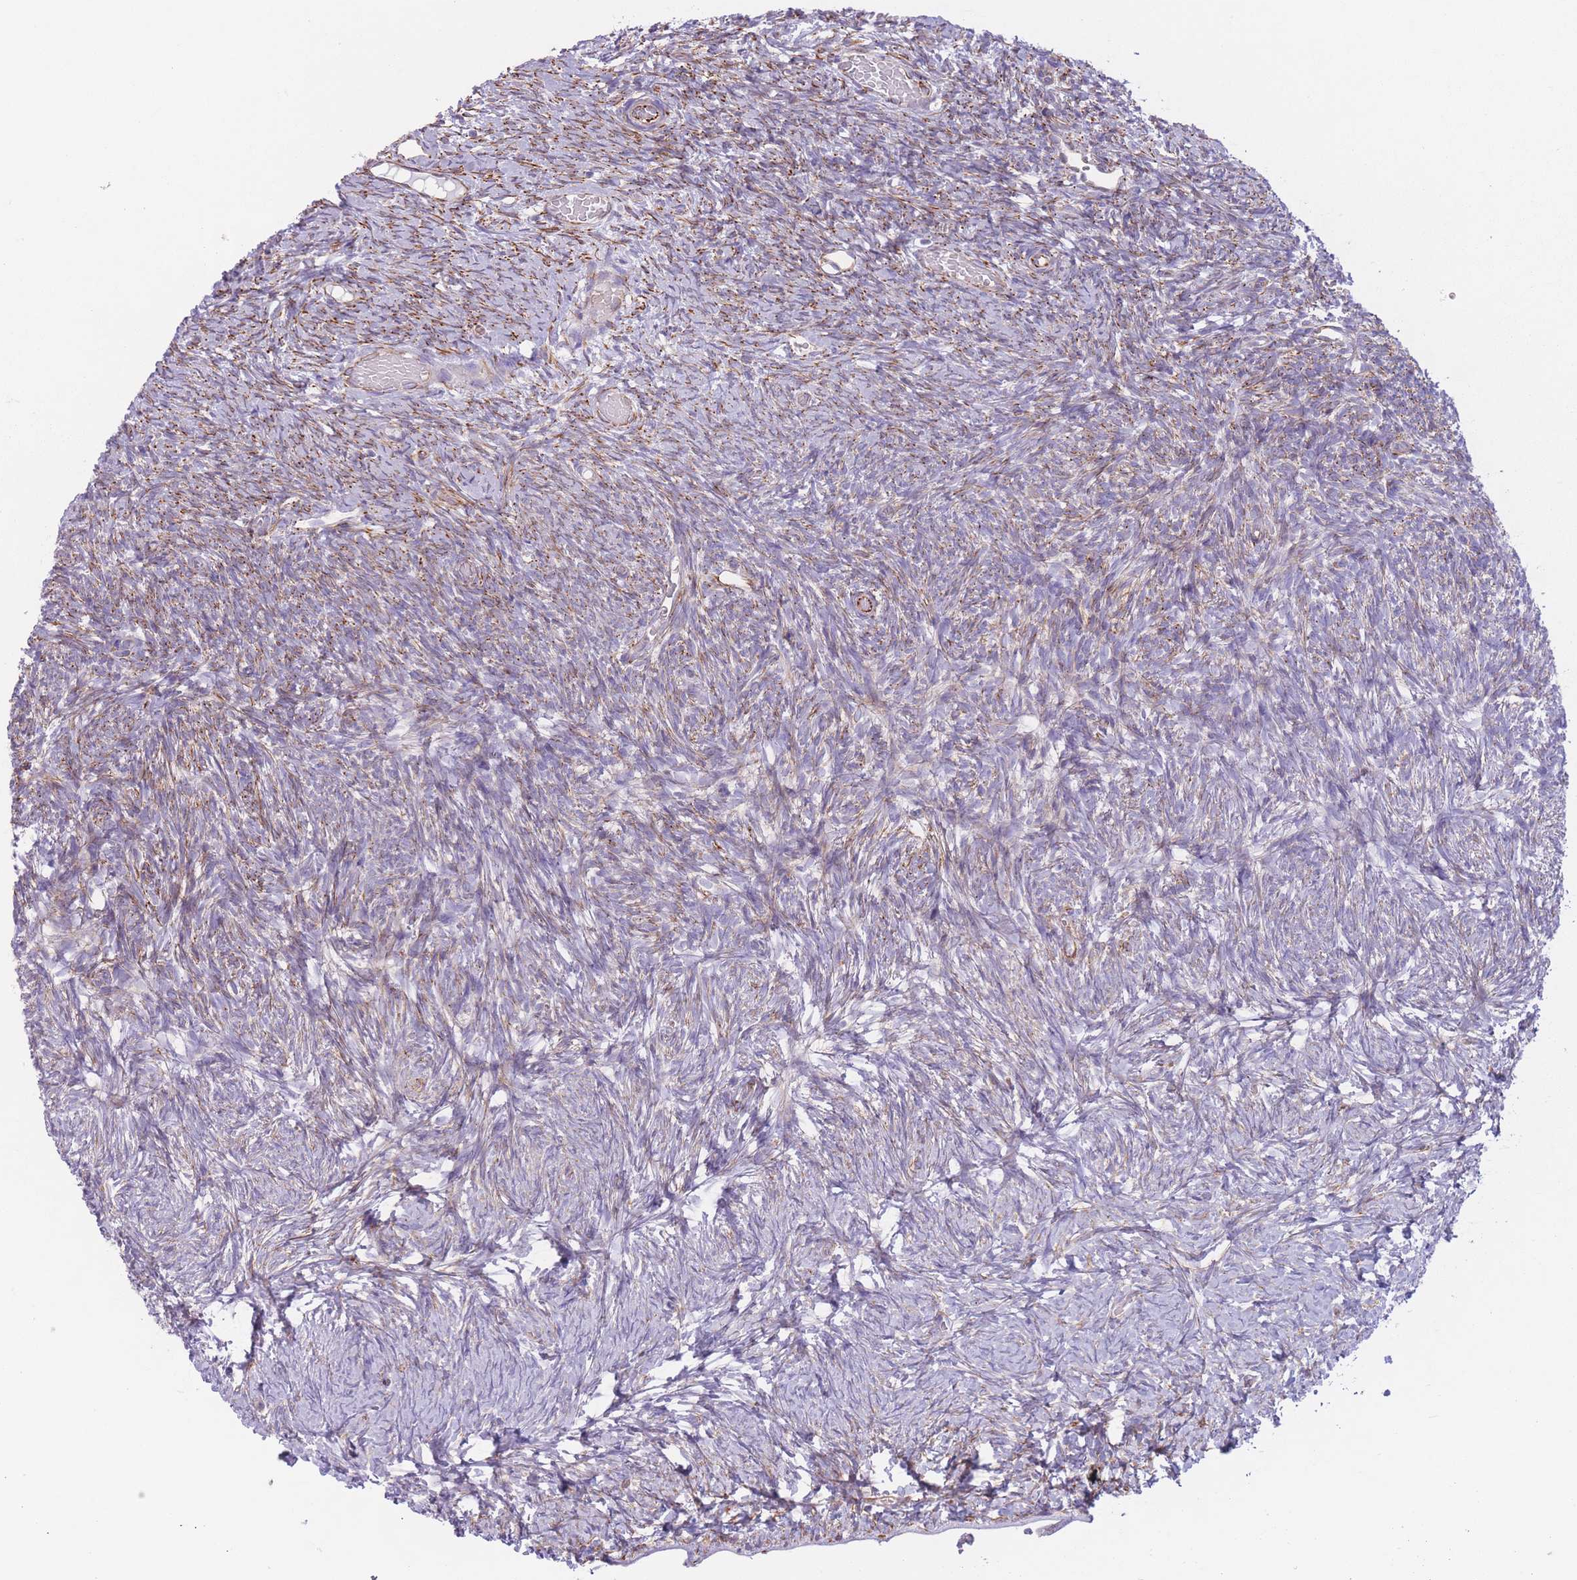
{"staining": {"intensity": "moderate", "quantity": "25%-75%", "location": "cytoplasmic/membranous"}, "tissue": "ovary", "cell_type": "Ovarian stroma cells", "image_type": "normal", "snomed": [{"axis": "morphology", "description": "Normal tissue, NOS"}, {"axis": "topography", "description": "Ovary"}], "caption": "DAB (3,3'-diaminobenzidine) immunohistochemical staining of benign human ovary exhibits moderate cytoplasmic/membranous protein expression in approximately 25%-75% of ovarian stroma cells. The protein is shown in brown color, while the nuclei are stained blue.", "gene": "ATP5MF", "patient": {"sex": "female", "age": 39}}